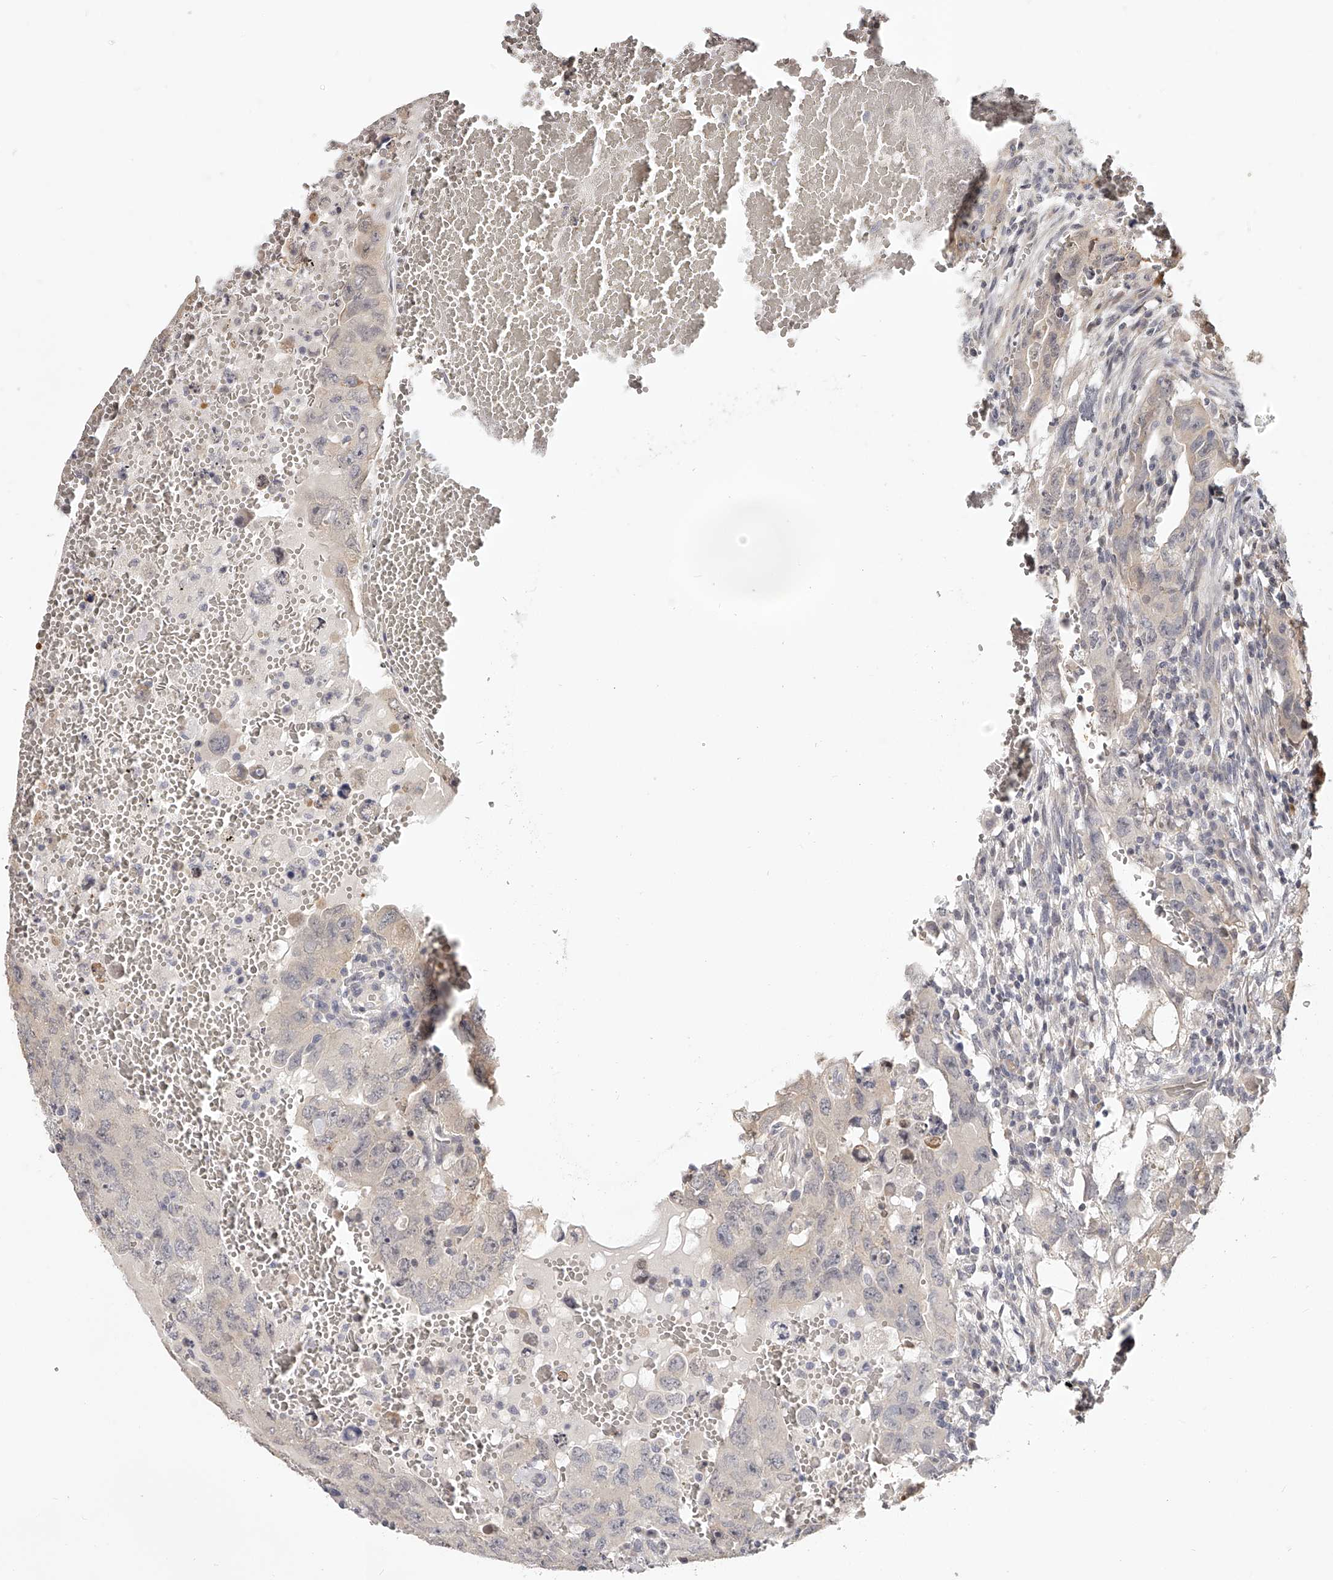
{"staining": {"intensity": "negative", "quantity": "none", "location": "none"}, "tissue": "testis cancer", "cell_type": "Tumor cells", "image_type": "cancer", "snomed": [{"axis": "morphology", "description": "Carcinoma, Embryonal, NOS"}, {"axis": "topography", "description": "Testis"}], "caption": "IHC of testis cancer (embryonal carcinoma) exhibits no staining in tumor cells.", "gene": "ZNF582", "patient": {"sex": "male", "age": 26}}